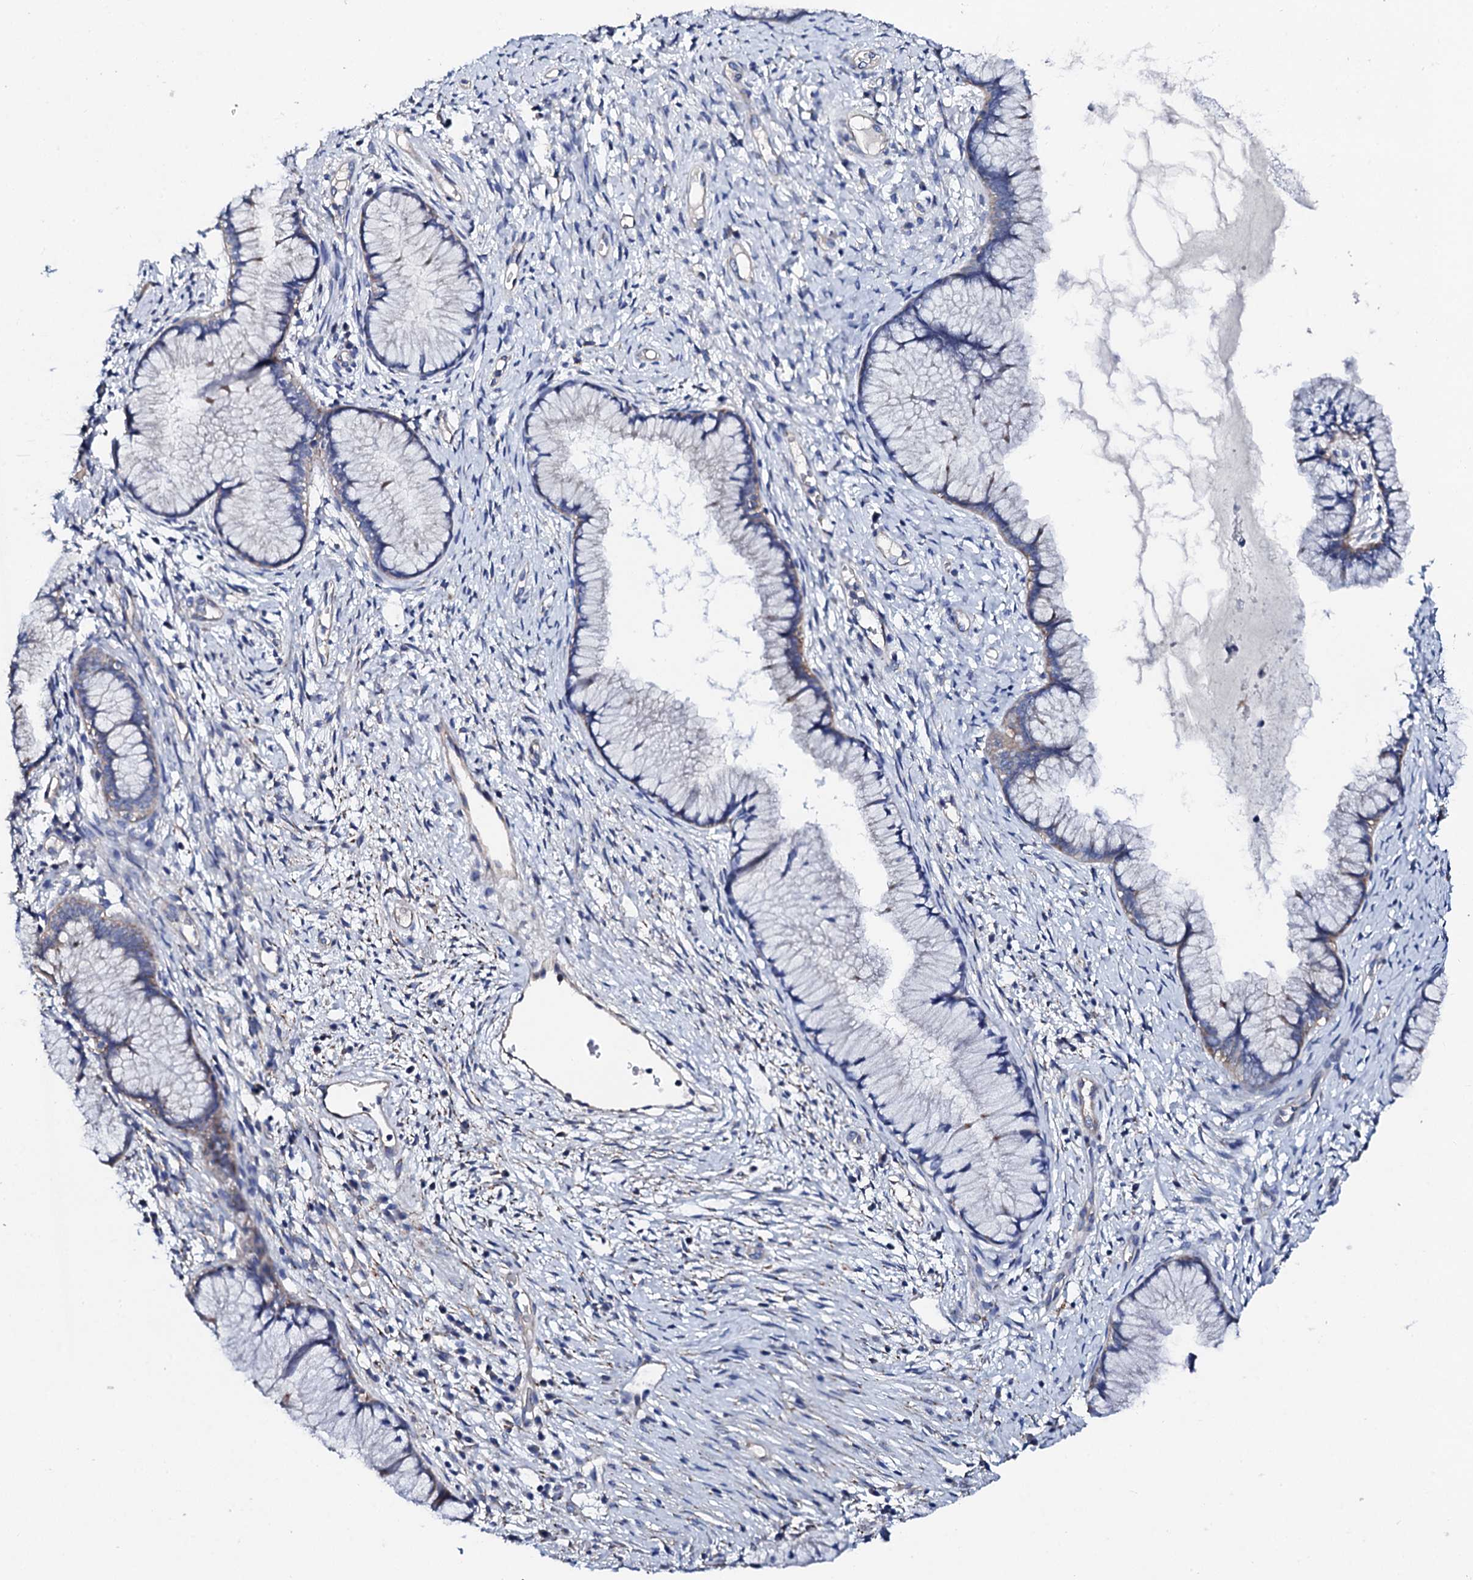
{"staining": {"intensity": "negative", "quantity": "none", "location": "none"}, "tissue": "cervix", "cell_type": "Glandular cells", "image_type": "normal", "snomed": [{"axis": "morphology", "description": "Normal tissue, NOS"}, {"axis": "topography", "description": "Cervix"}], "caption": "Histopathology image shows no significant protein positivity in glandular cells of normal cervix.", "gene": "KLHL32", "patient": {"sex": "female", "age": 42}}